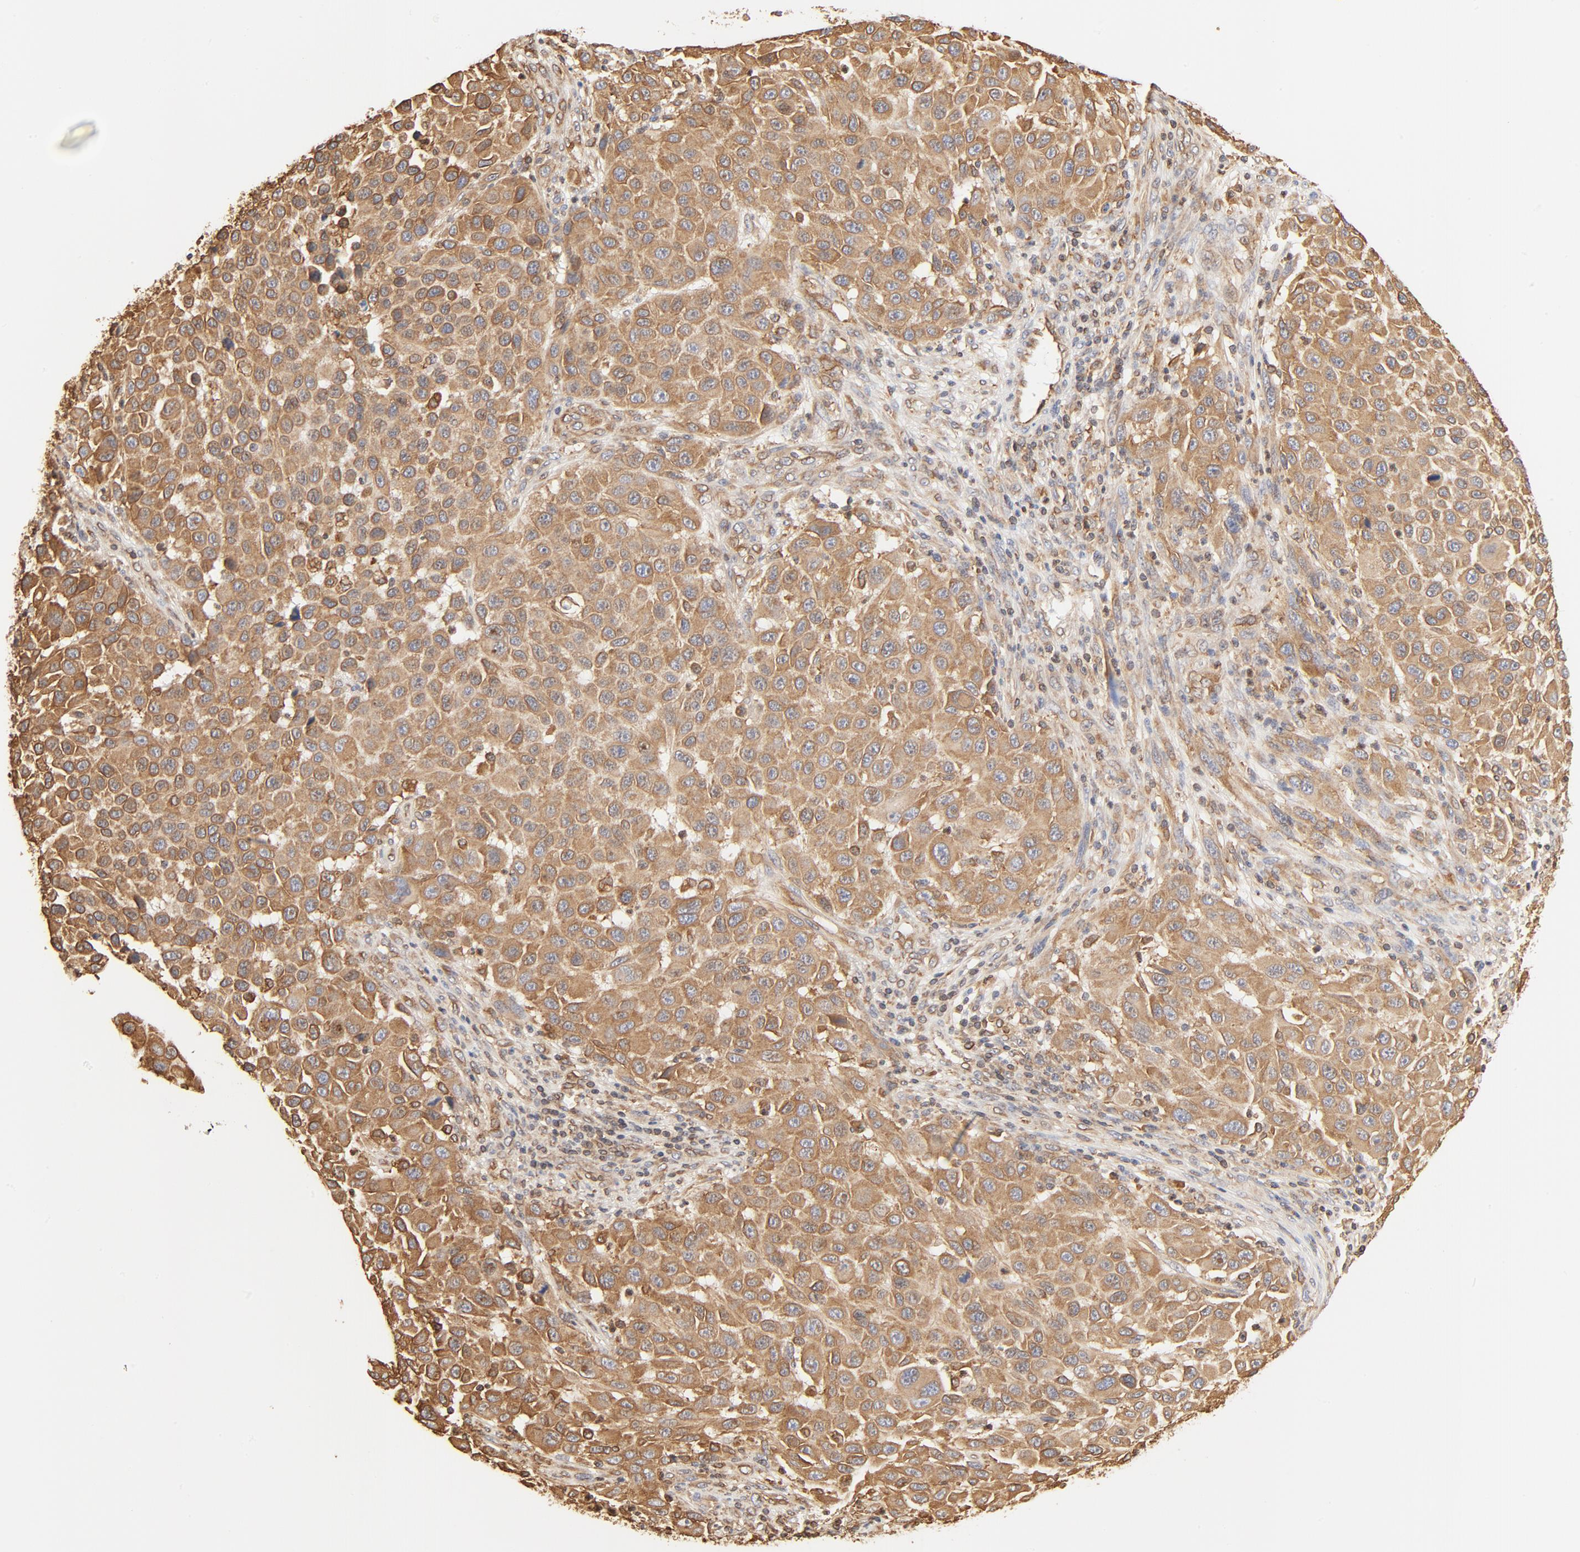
{"staining": {"intensity": "moderate", "quantity": ">75%", "location": "cytoplasmic/membranous"}, "tissue": "melanoma", "cell_type": "Tumor cells", "image_type": "cancer", "snomed": [{"axis": "morphology", "description": "Malignant melanoma, Metastatic site"}, {"axis": "topography", "description": "Lymph node"}], "caption": "IHC staining of melanoma, which demonstrates medium levels of moderate cytoplasmic/membranous positivity in approximately >75% of tumor cells indicating moderate cytoplasmic/membranous protein staining. The staining was performed using DAB (3,3'-diaminobenzidine) (brown) for protein detection and nuclei were counterstained in hematoxylin (blue).", "gene": "BCAP31", "patient": {"sex": "male", "age": 61}}